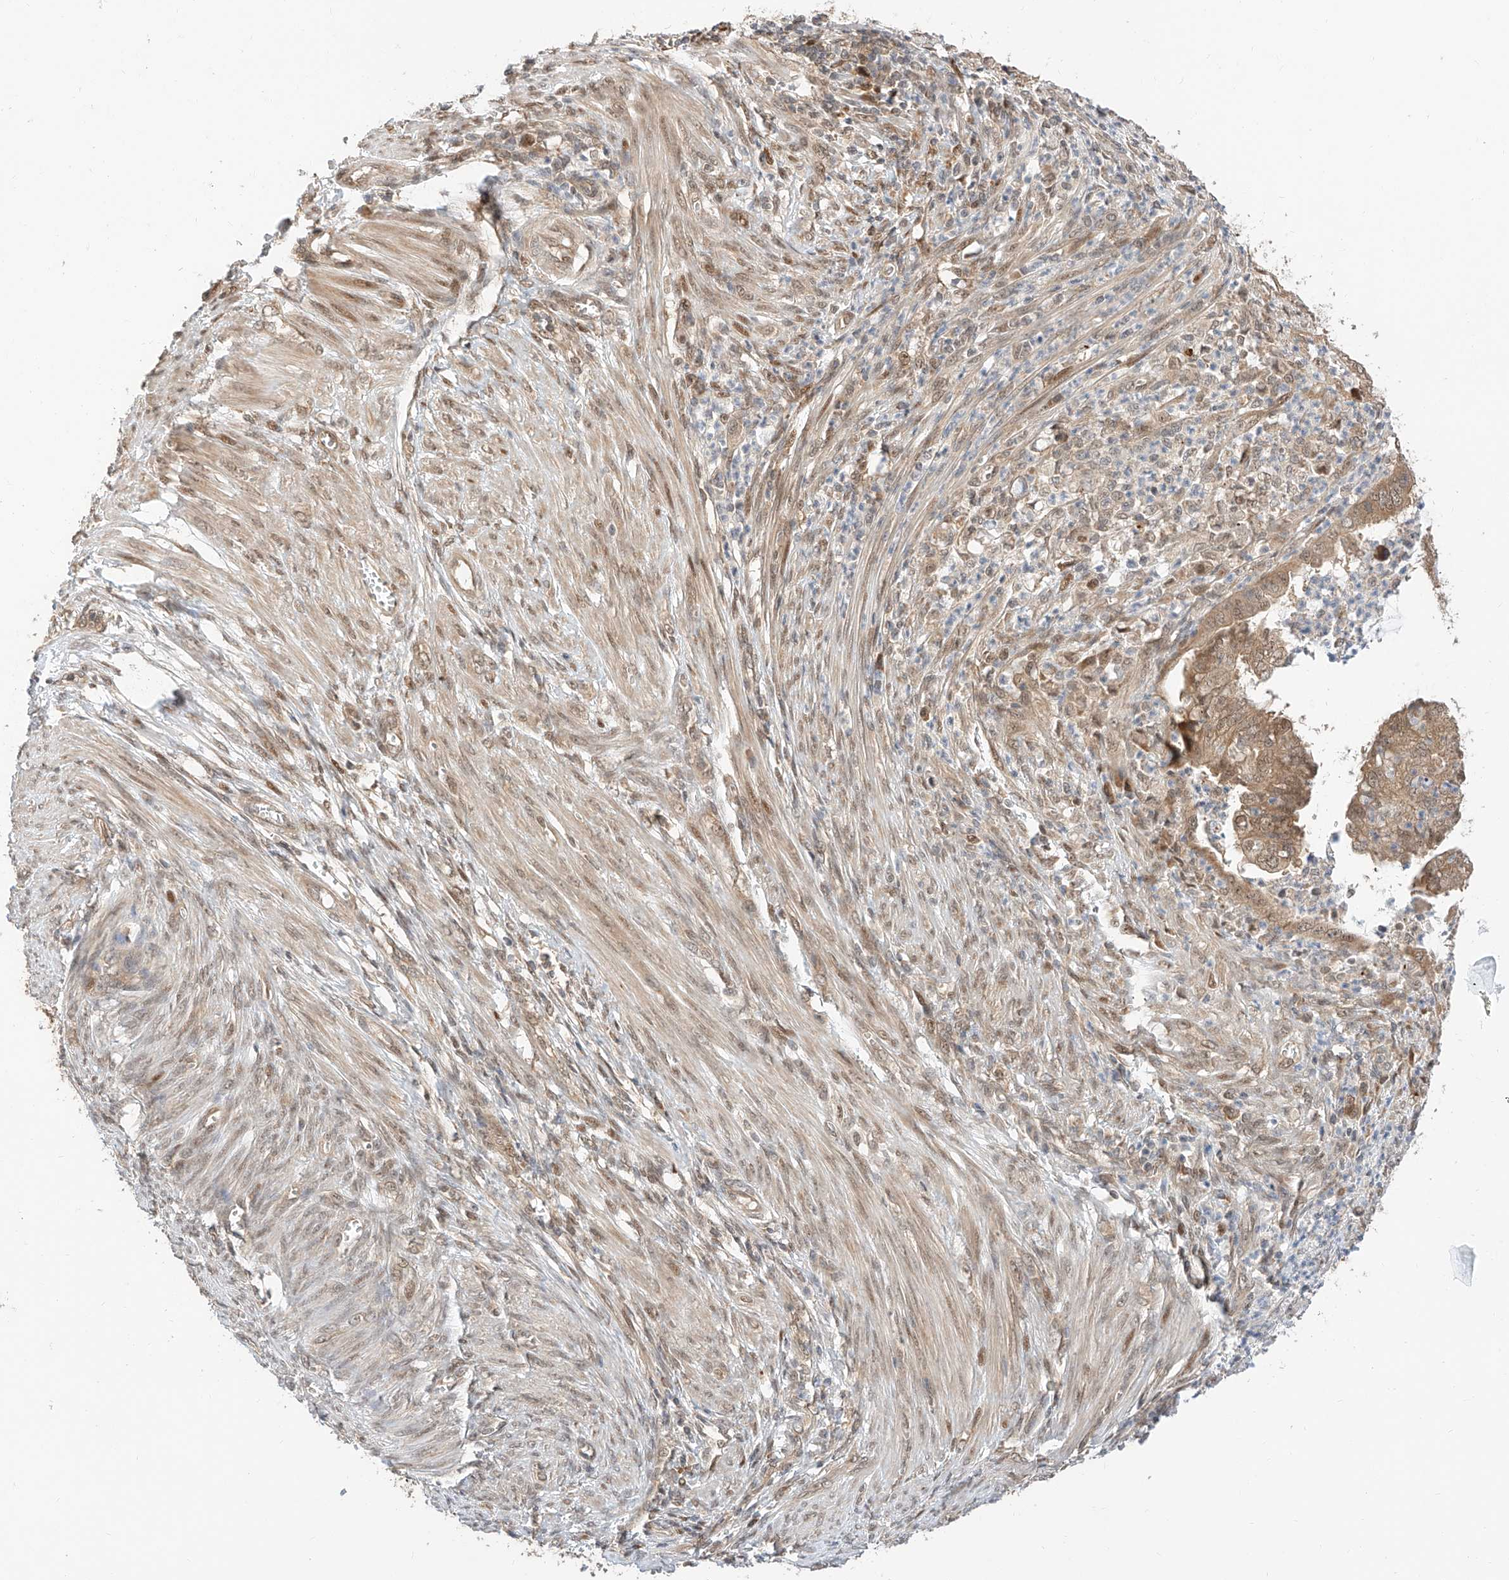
{"staining": {"intensity": "weak", "quantity": ">75%", "location": "cytoplasmic/membranous,nuclear"}, "tissue": "endometrial cancer", "cell_type": "Tumor cells", "image_type": "cancer", "snomed": [{"axis": "morphology", "description": "Adenocarcinoma, NOS"}, {"axis": "topography", "description": "Endometrium"}], "caption": "Adenocarcinoma (endometrial) stained with DAB (3,3'-diaminobenzidine) immunohistochemistry (IHC) exhibits low levels of weak cytoplasmic/membranous and nuclear staining in approximately >75% of tumor cells.", "gene": "EIF4H", "patient": {"sex": "female", "age": 51}}